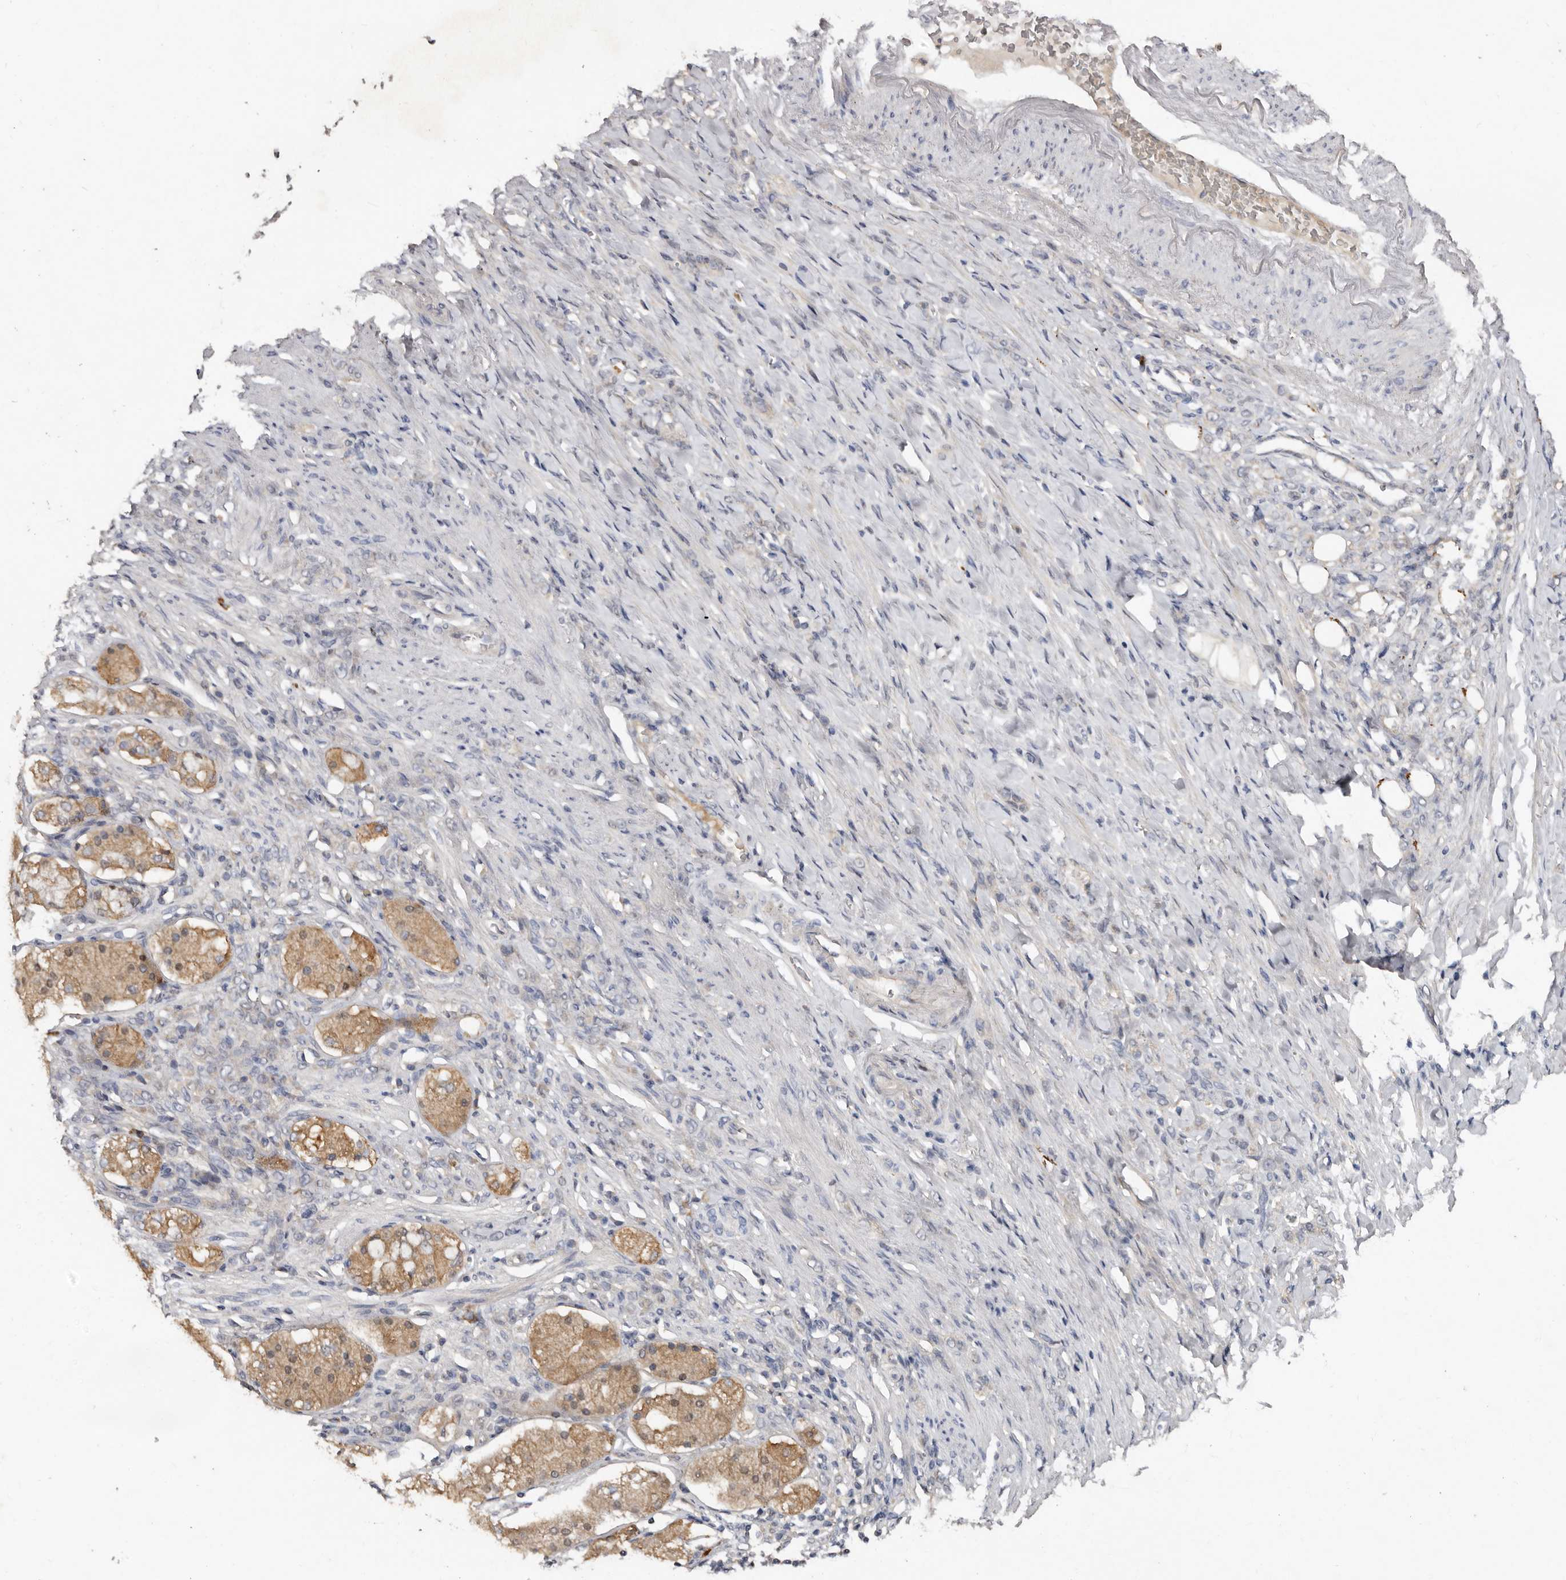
{"staining": {"intensity": "negative", "quantity": "none", "location": "none"}, "tissue": "stomach cancer", "cell_type": "Tumor cells", "image_type": "cancer", "snomed": [{"axis": "morphology", "description": "Normal tissue, NOS"}, {"axis": "morphology", "description": "Adenocarcinoma, NOS"}, {"axis": "topography", "description": "Stomach"}], "caption": "Tumor cells are negative for brown protein staining in stomach cancer. Nuclei are stained in blue.", "gene": "EDEM1", "patient": {"sex": "male", "age": 82}}